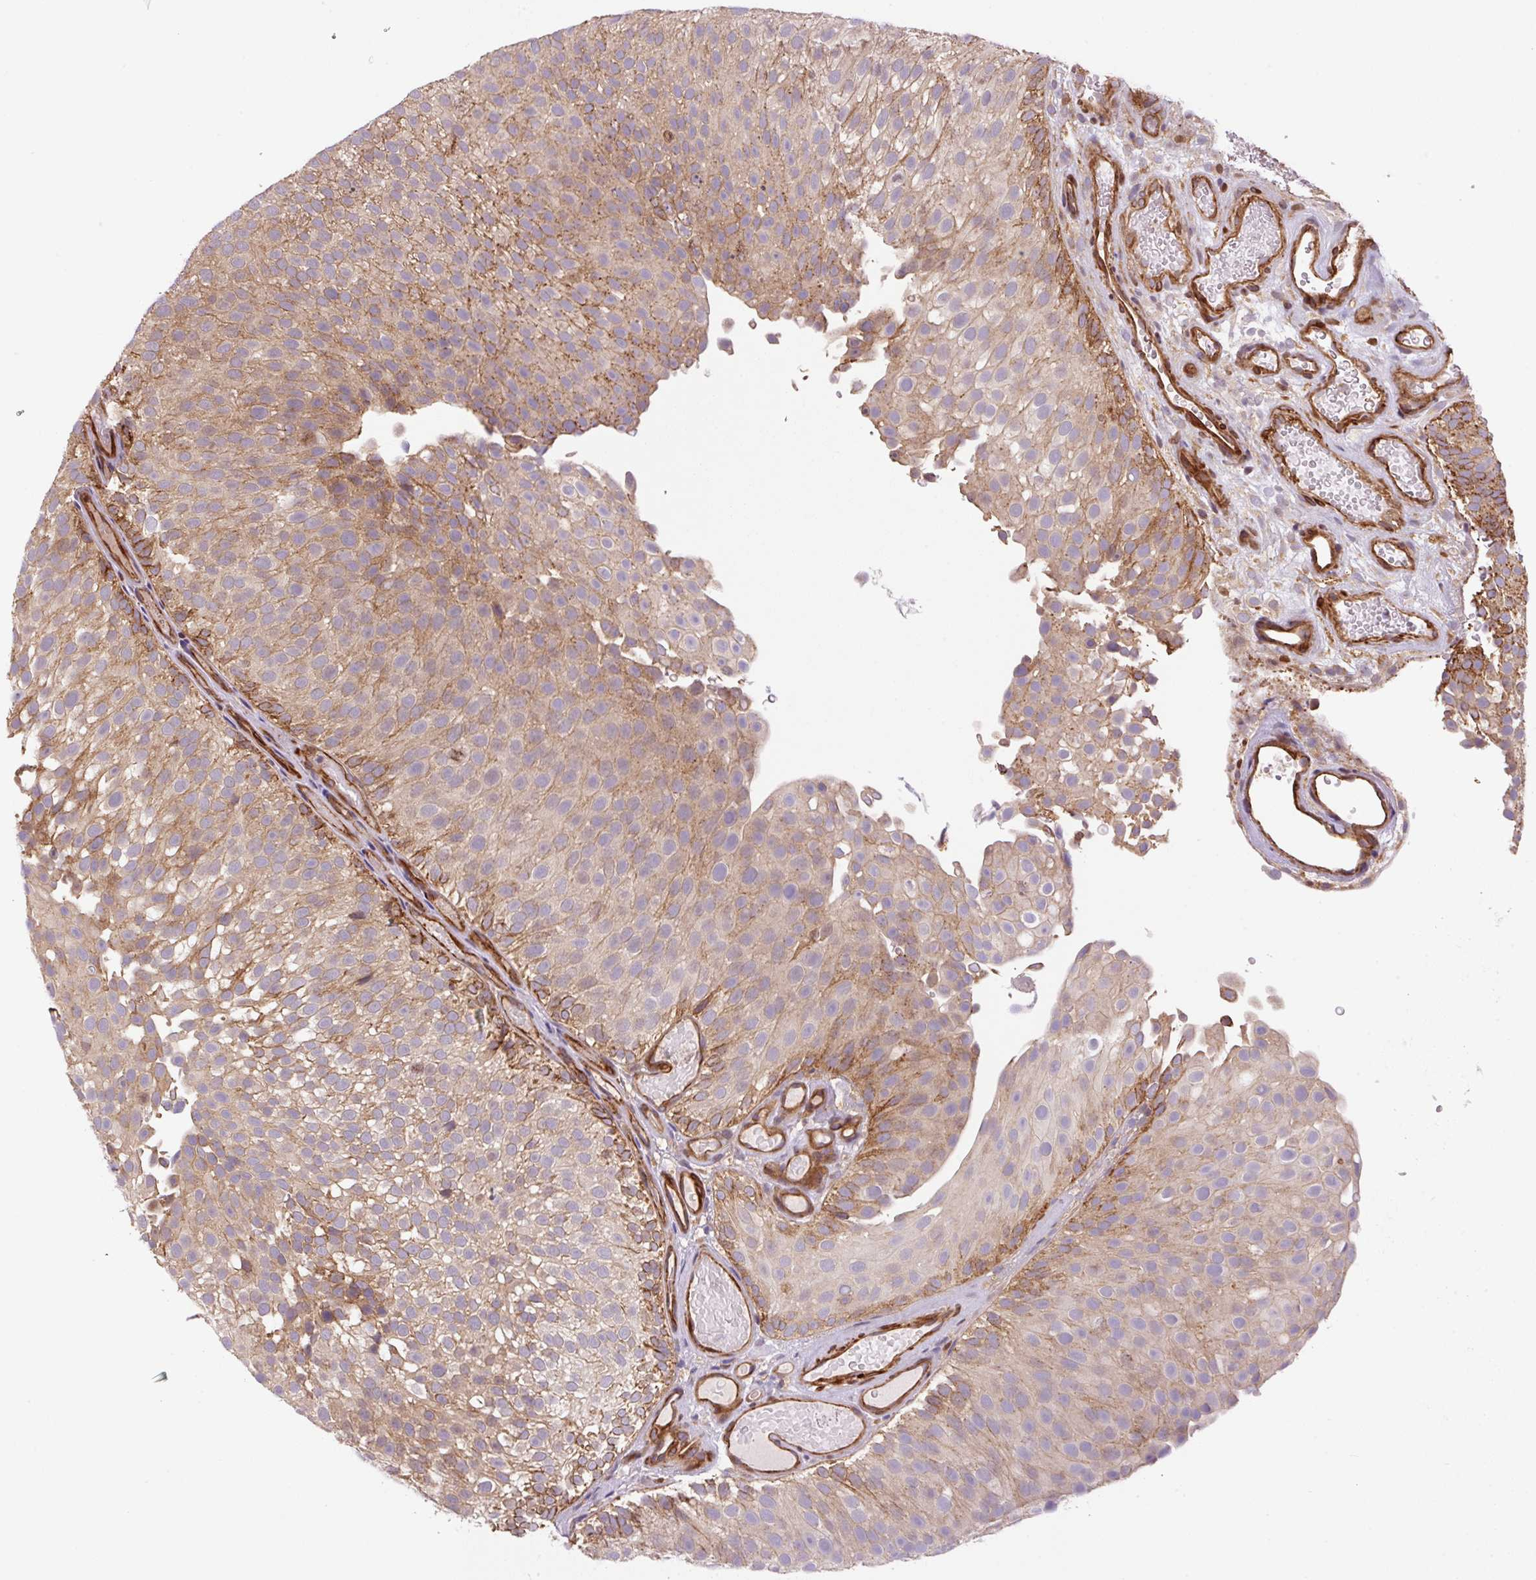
{"staining": {"intensity": "moderate", "quantity": ">75%", "location": "cytoplasmic/membranous"}, "tissue": "urothelial cancer", "cell_type": "Tumor cells", "image_type": "cancer", "snomed": [{"axis": "morphology", "description": "Urothelial carcinoma, Low grade"}, {"axis": "topography", "description": "Urinary bladder"}], "caption": "Immunohistochemistry histopathology image of neoplastic tissue: human urothelial carcinoma (low-grade) stained using immunohistochemistry displays medium levels of moderate protein expression localized specifically in the cytoplasmic/membranous of tumor cells, appearing as a cytoplasmic/membranous brown color.", "gene": "SEPTIN10", "patient": {"sex": "male", "age": 78}}